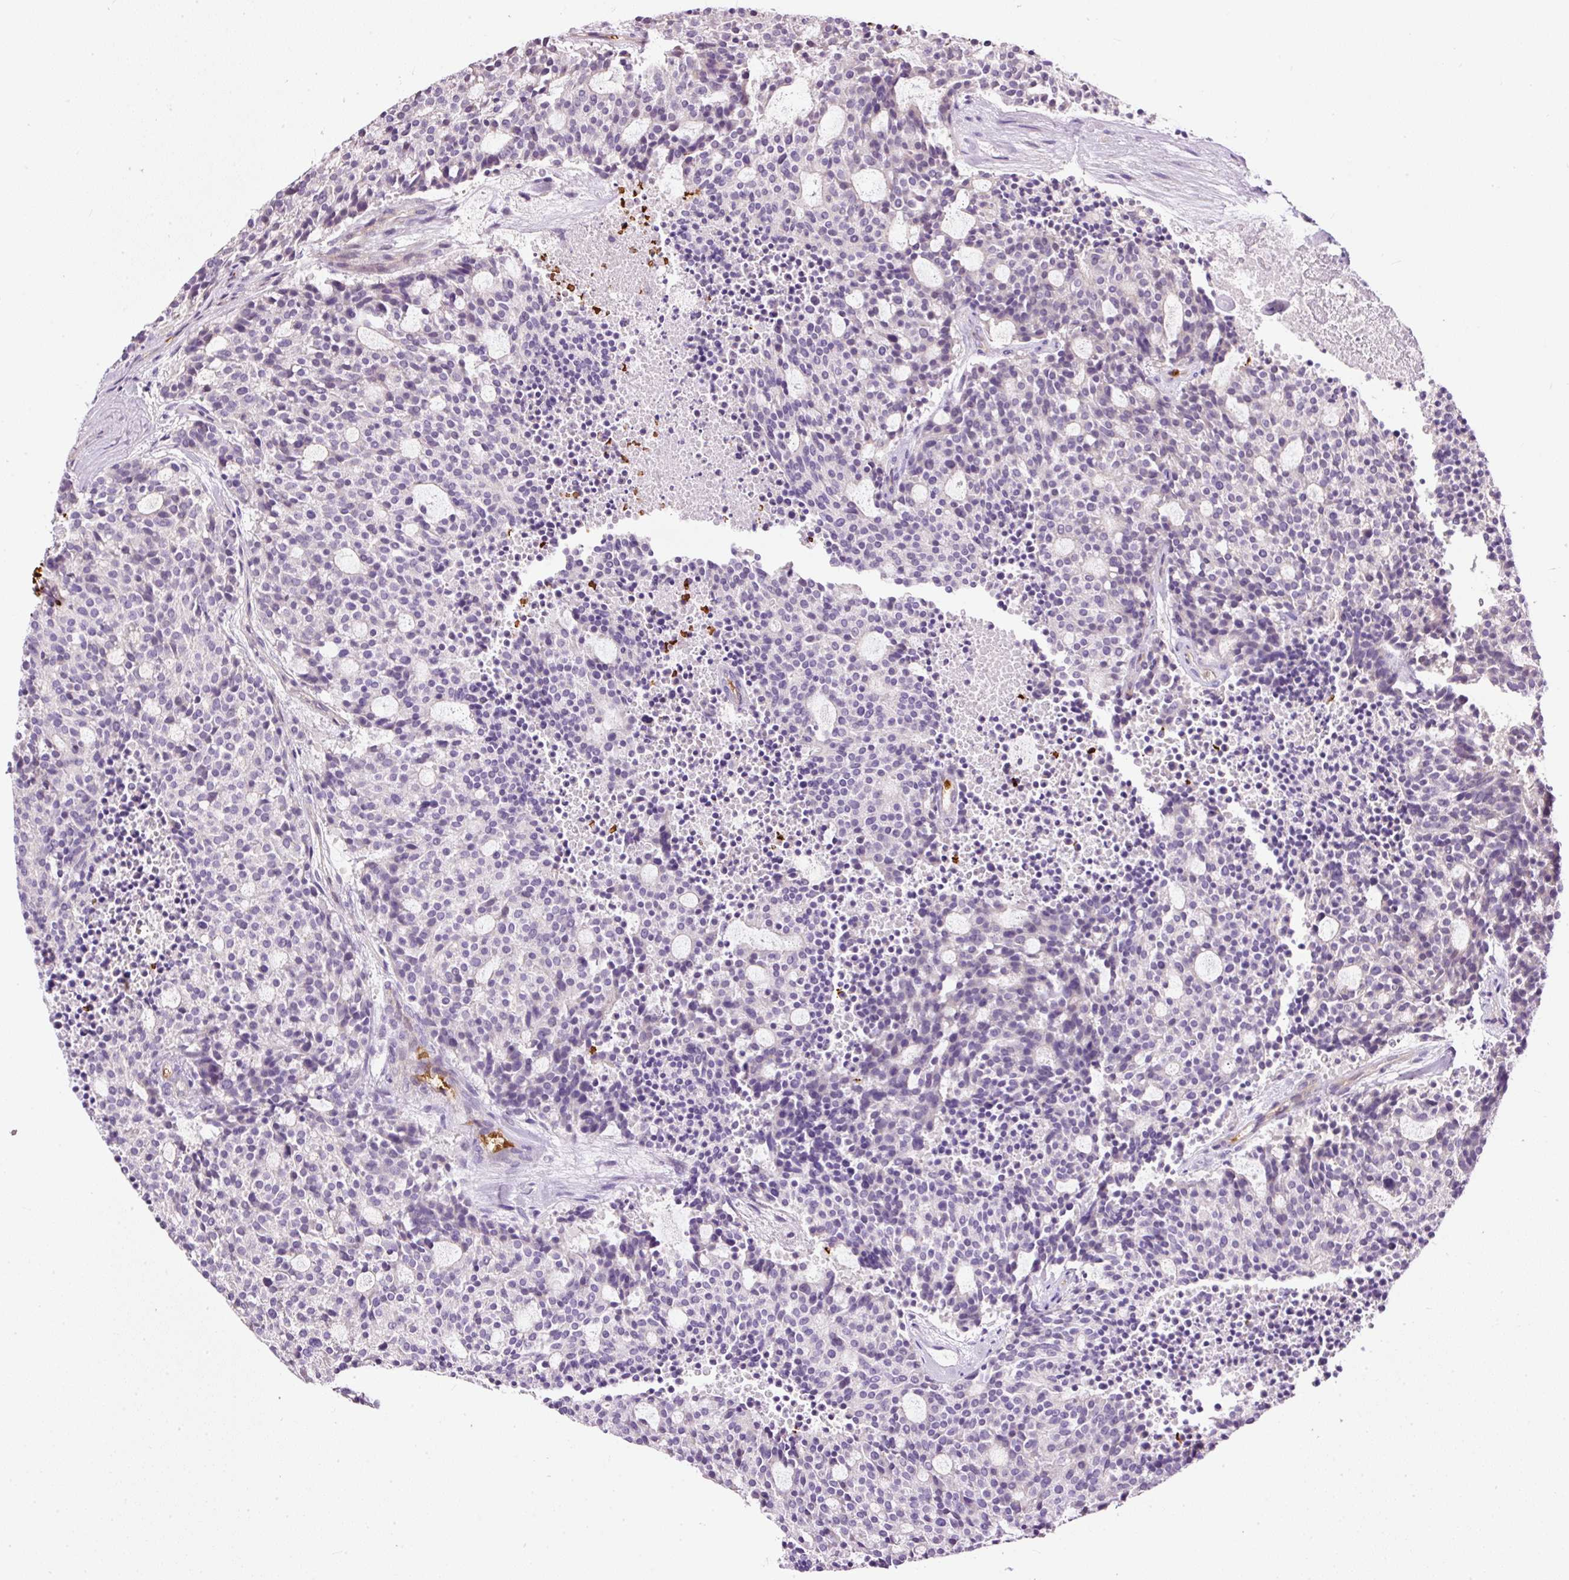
{"staining": {"intensity": "negative", "quantity": "none", "location": "none"}, "tissue": "carcinoid", "cell_type": "Tumor cells", "image_type": "cancer", "snomed": [{"axis": "morphology", "description": "Carcinoid, malignant, NOS"}, {"axis": "topography", "description": "Pancreas"}], "caption": "Immunohistochemistry (IHC) of carcinoid (malignant) shows no staining in tumor cells.", "gene": "USHBP1", "patient": {"sex": "female", "age": 54}}